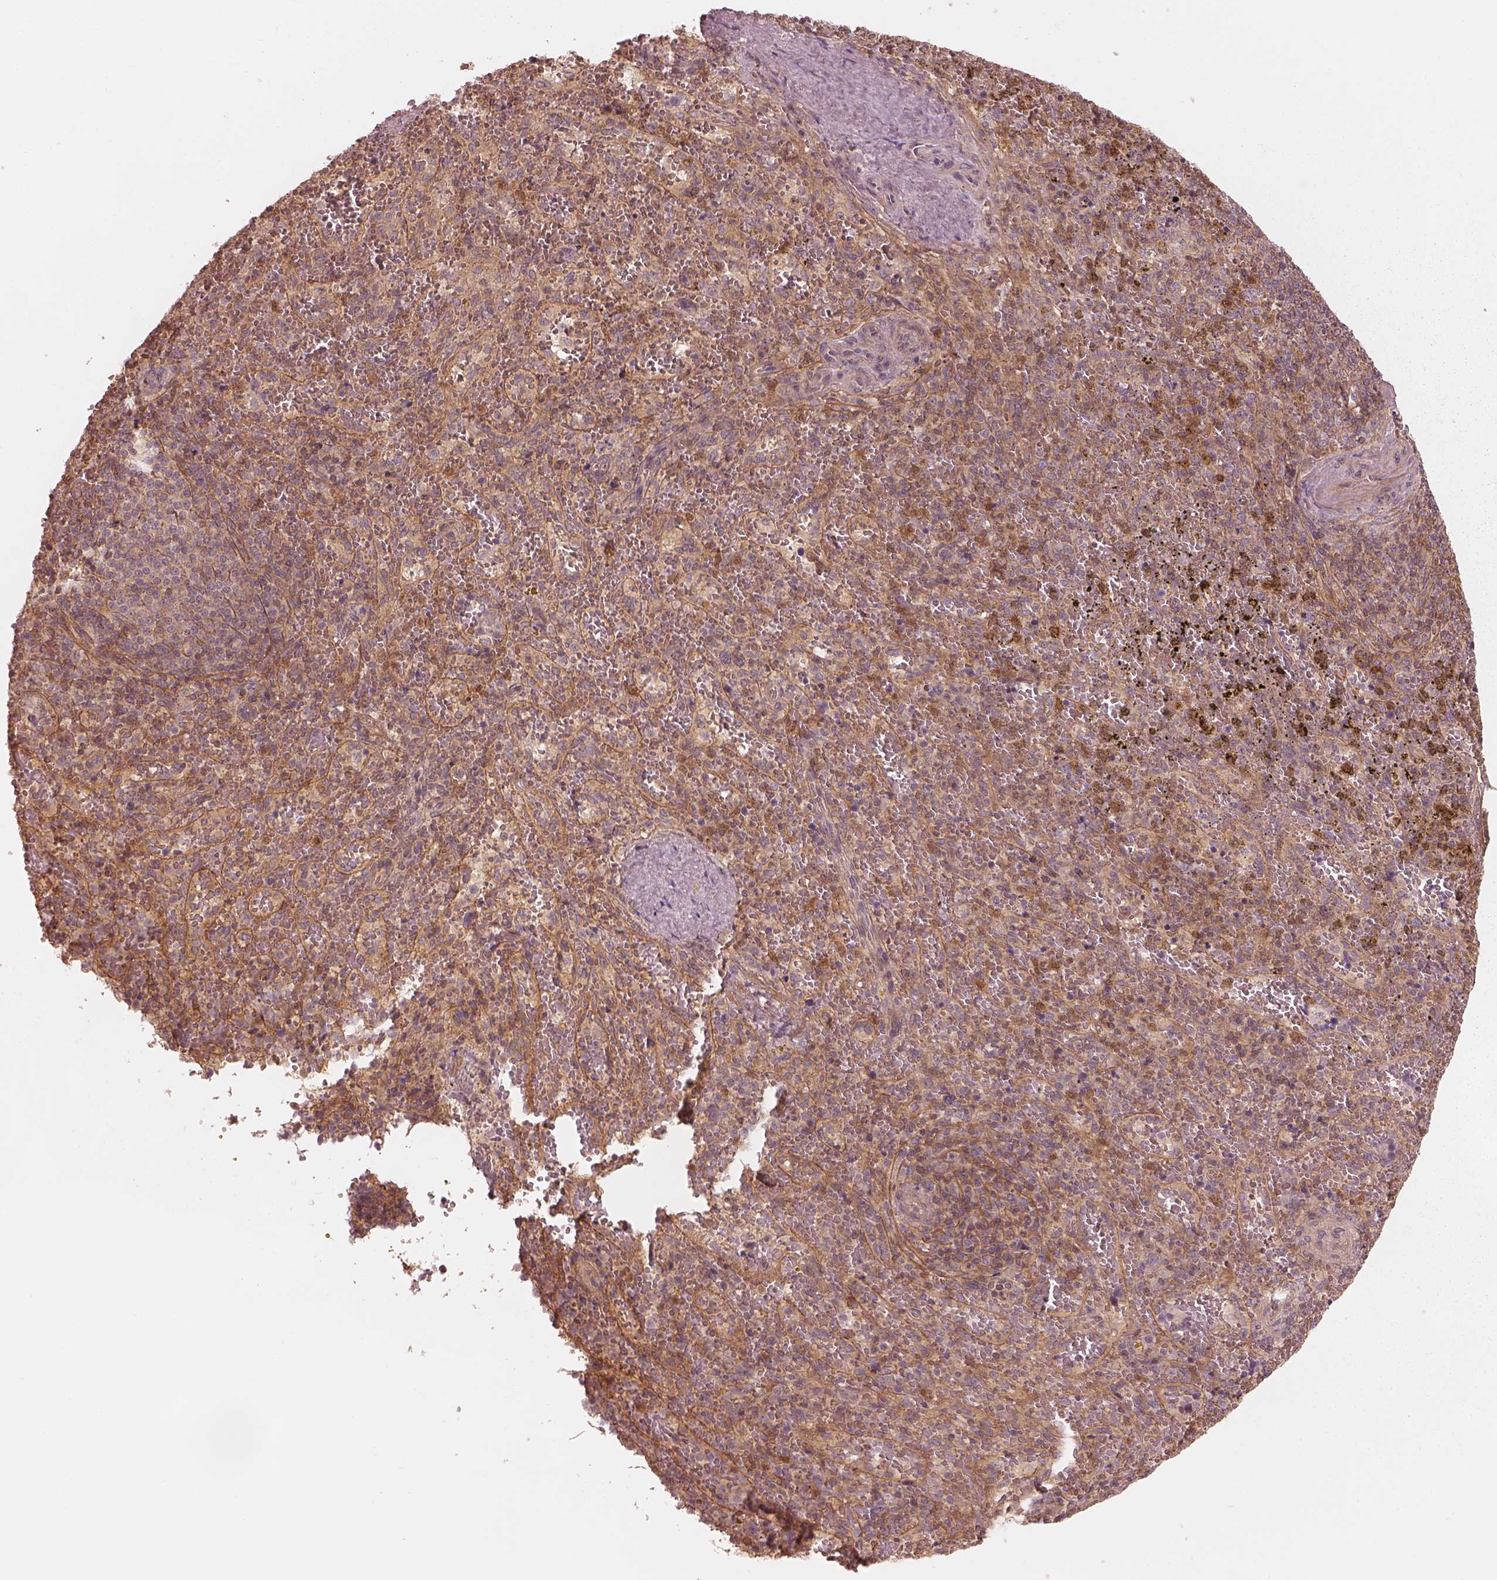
{"staining": {"intensity": "moderate", "quantity": "25%-75%", "location": "cytoplasmic/membranous"}, "tissue": "spleen", "cell_type": "Cells in red pulp", "image_type": "normal", "snomed": [{"axis": "morphology", "description": "Normal tissue, NOS"}, {"axis": "topography", "description": "Spleen"}], "caption": "The immunohistochemical stain labels moderate cytoplasmic/membranous expression in cells in red pulp of normal spleen. Ihc stains the protein in brown and the nuclei are stained blue.", "gene": "FAM107B", "patient": {"sex": "female", "age": 50}}